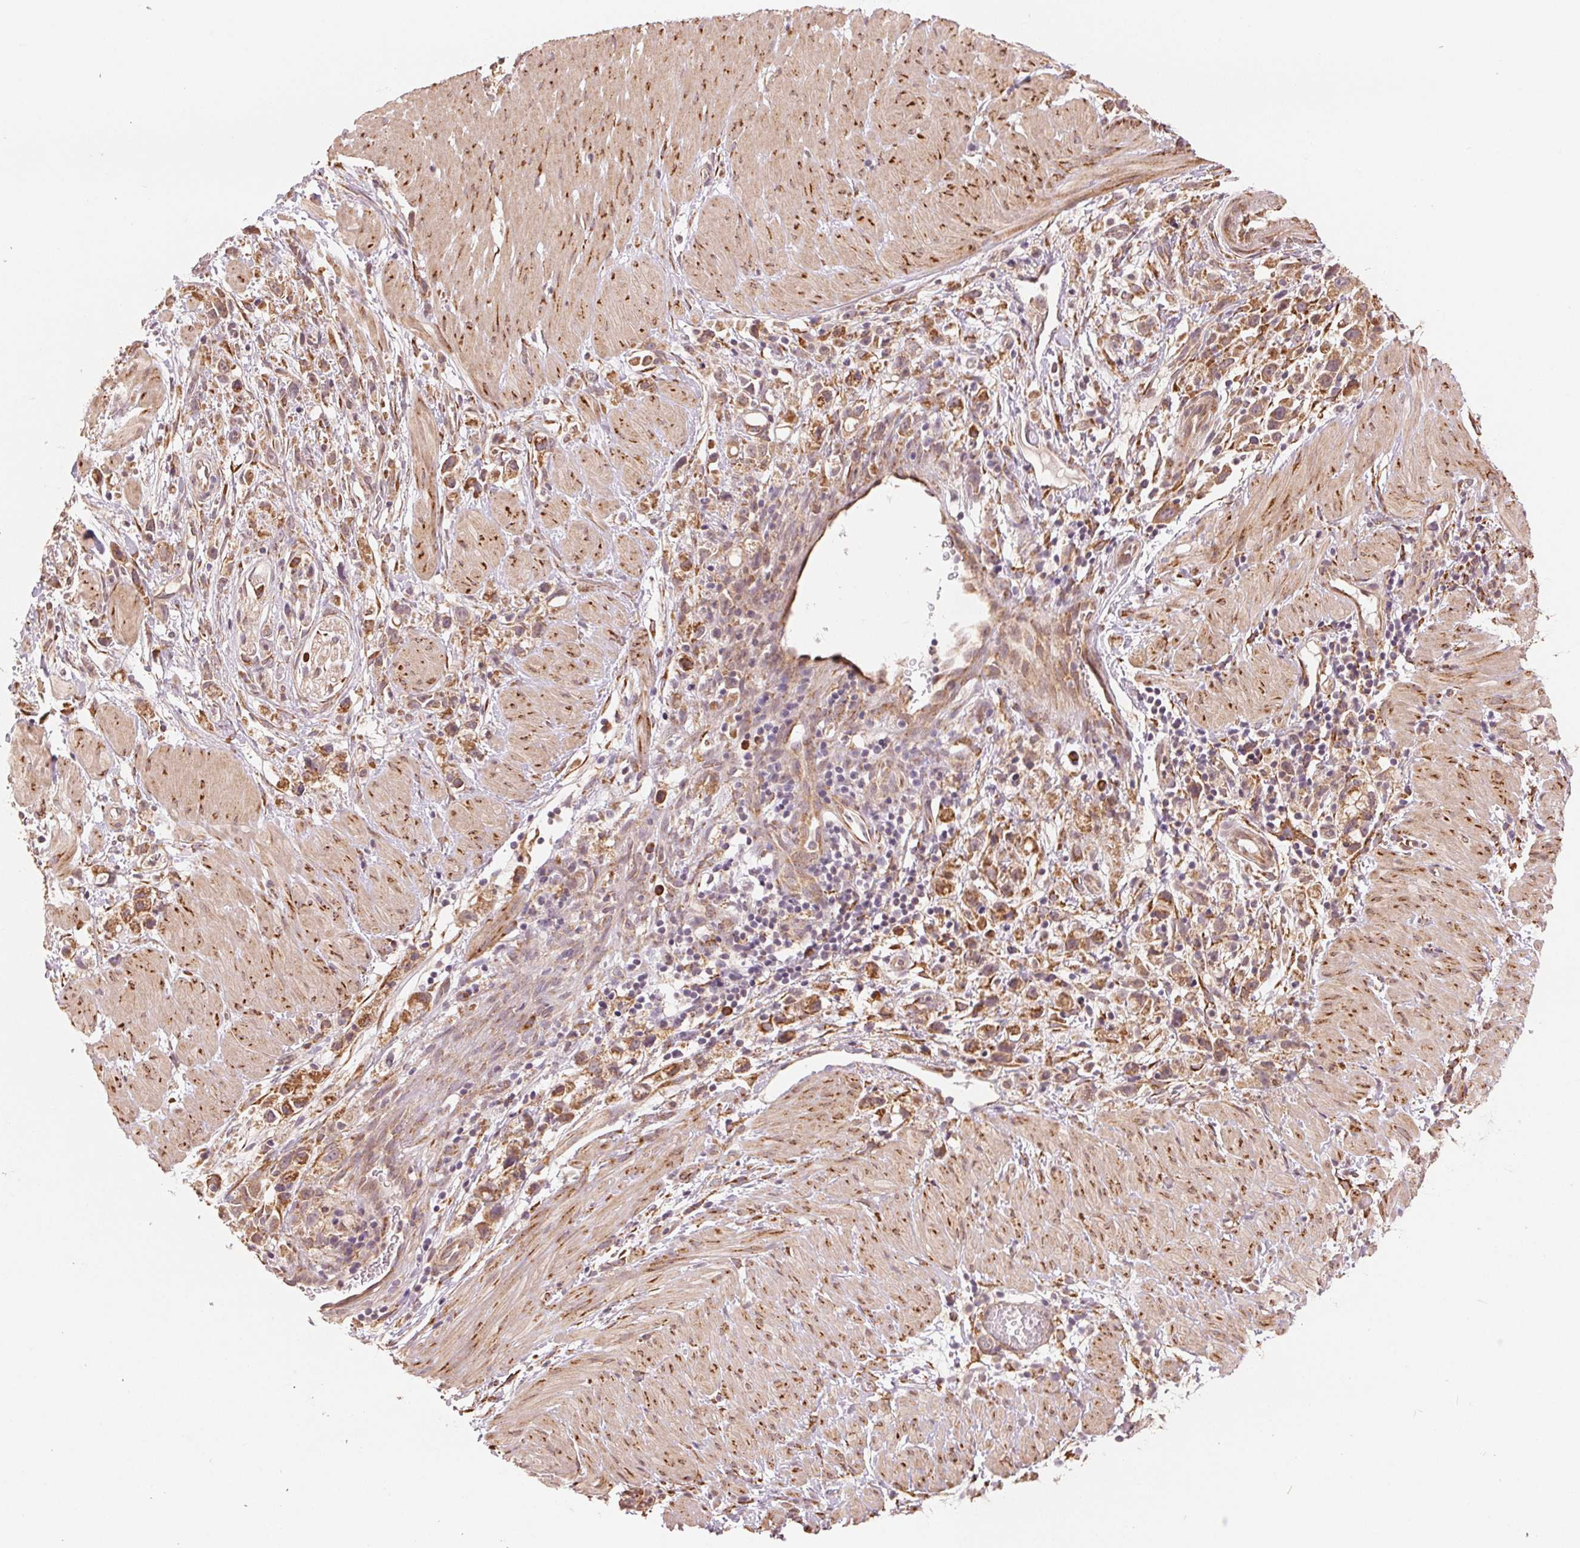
{"staining": {"intensity": "moderate", "quantity": ">75%", "location": "cytoplasmic/membranous"}, "tissue": "stomach cancer", "cell_type": "Tumor cells", "image_type": "cancer", "snomed": [{"axis": "morphology", "description": "Adenocarcinoma, NOS"}, {"axis": "topography", "description": "Stomach"}], "caption": "Protein analysis of adenocarcinoma (stomach) tissue displays moderate cytoplasmic/membranous positivity in about >75% of tumor cells.", "gene": "SLC20A1", "patient": {"sex": "female", "age": 59}}